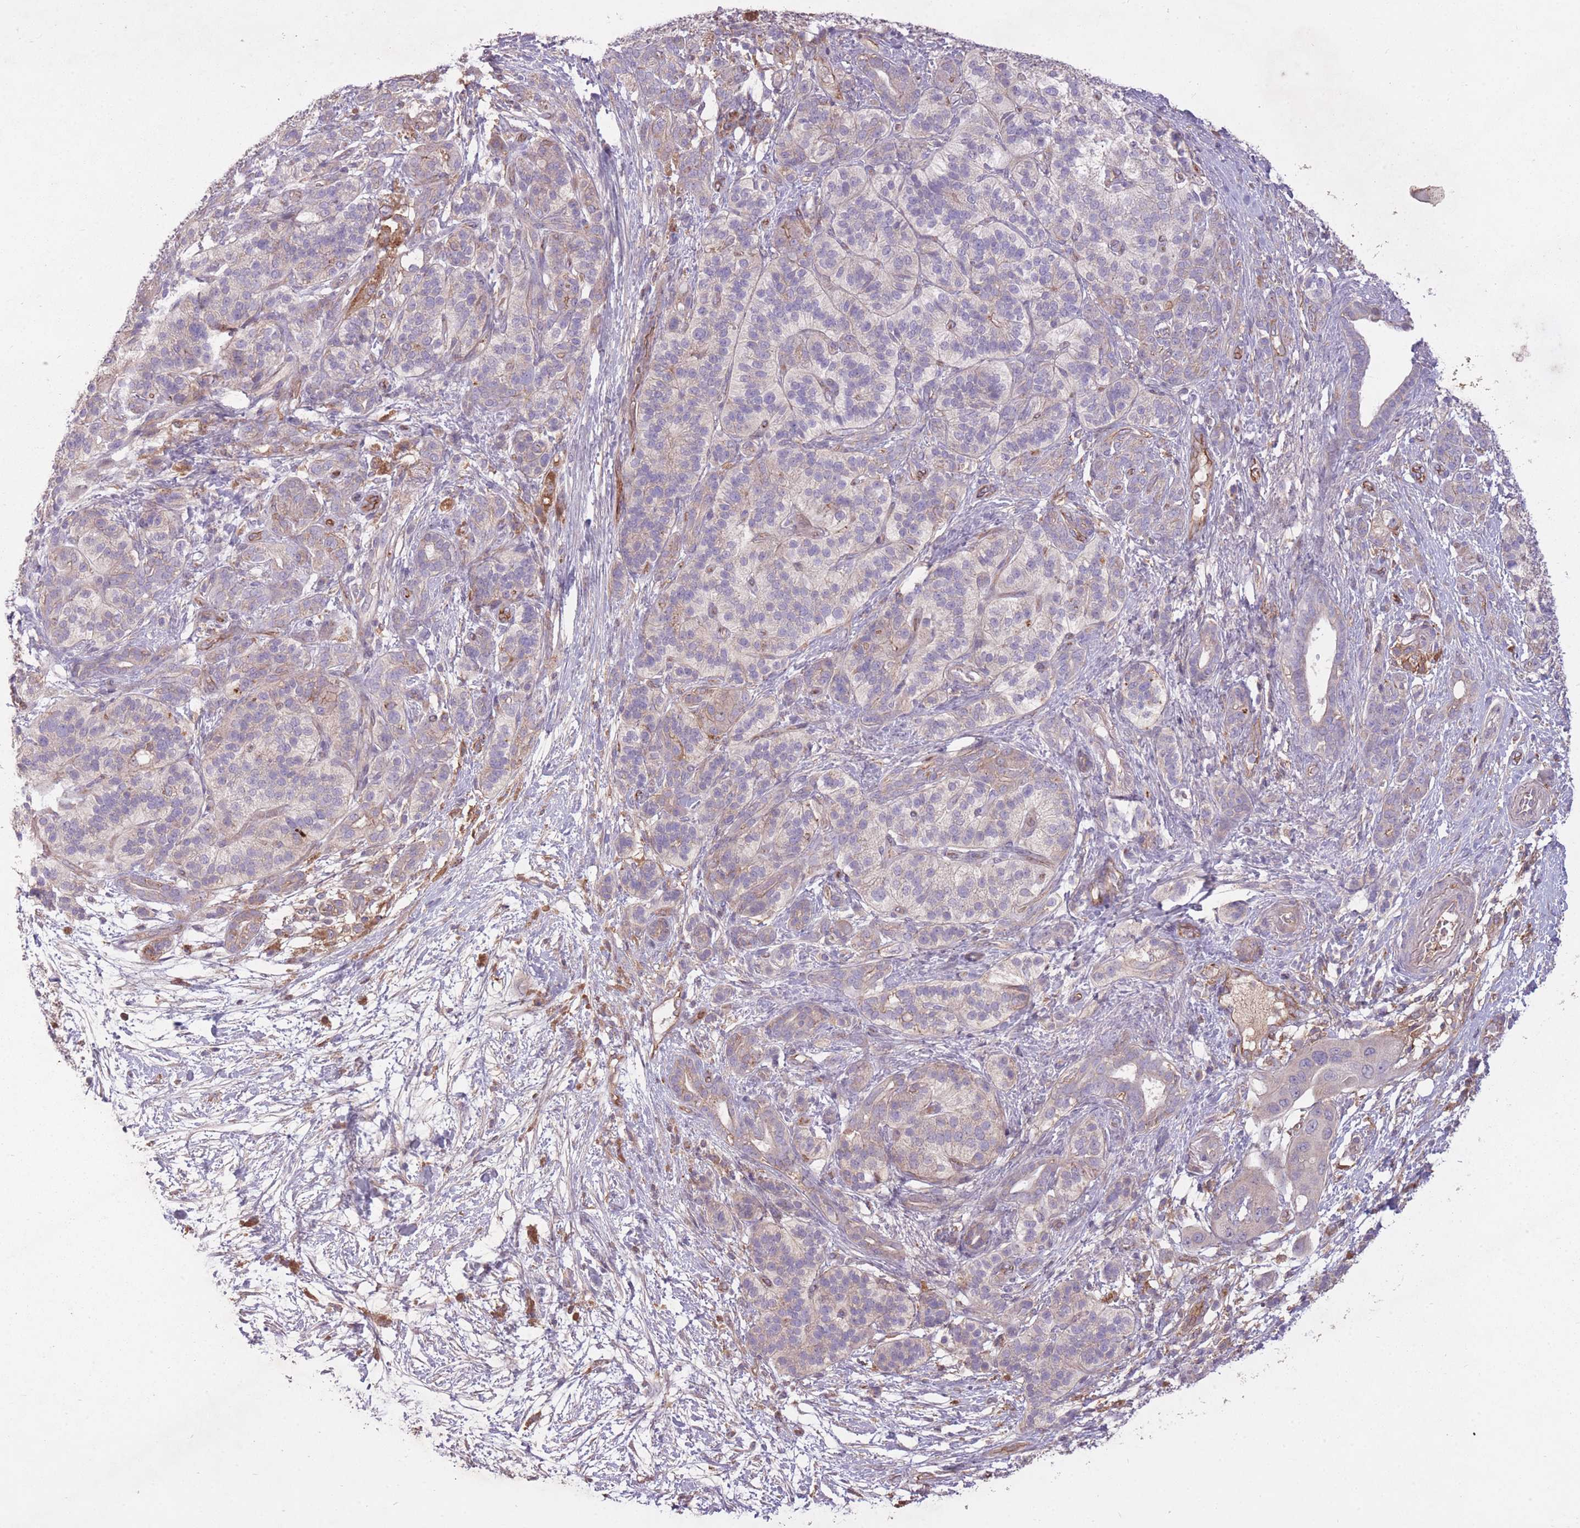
{"staining": {"intensity": "negative", "quantity": "none", "location": "none"}, "tissue": "pancreatic cancer", "cell_type": "Tumor cells", "image_type": "cancer", "snomed": [{"axis": "morphology", "description": "Adenocarcinoma, NOS"}, {"axis": "topography", "description": "Pancreas"}], "caption": "DAB (3,3'-diaminobenzidine) immunohistochemical staining of human adenocarcinoma (pancreatic) reveals no significant positivity in tumor cells.", "gene": "OR2V2", "patient": {"sex": "male", "age": 57}}